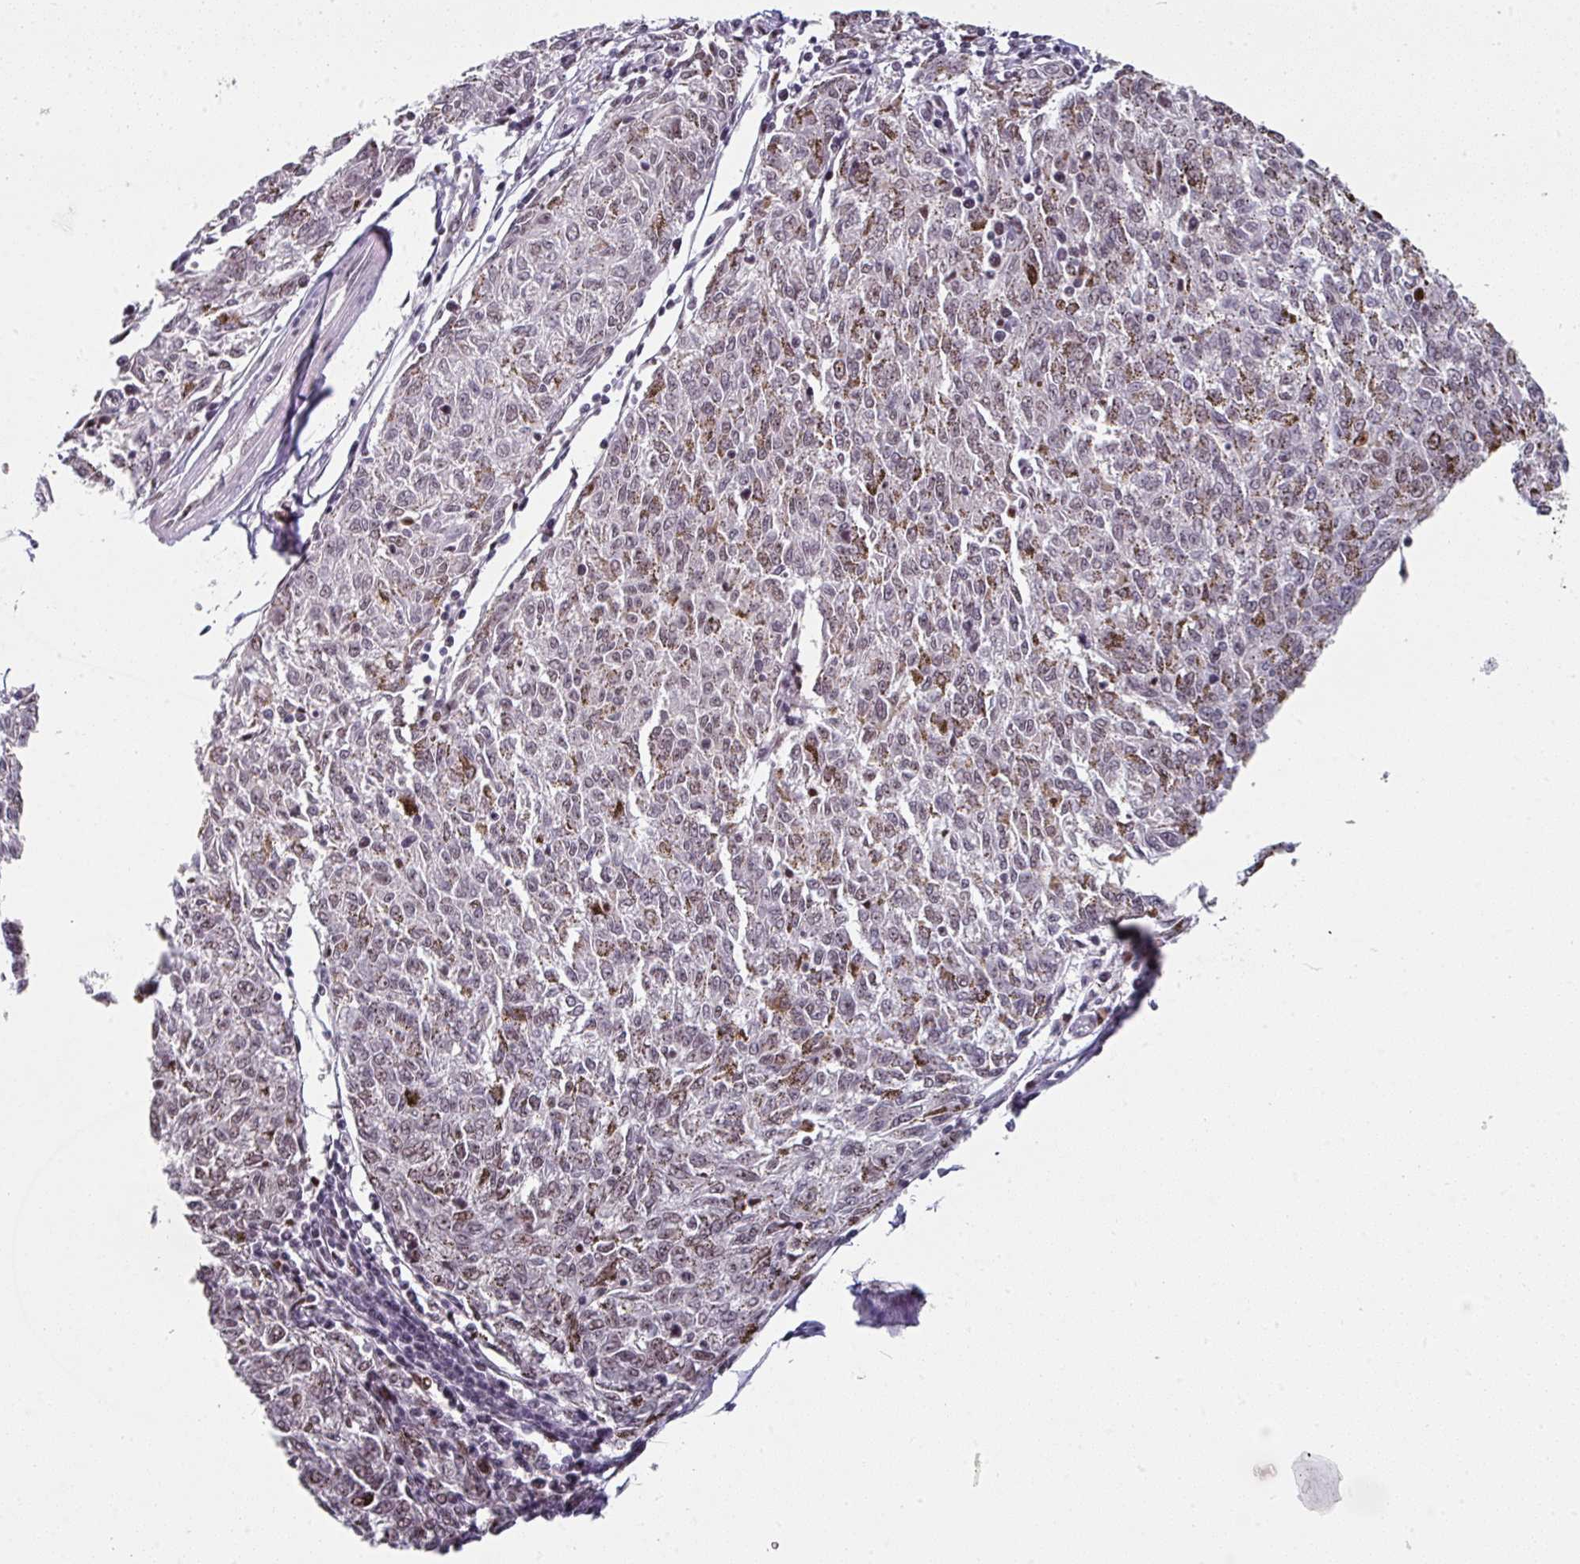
{"staining": {"intensity": "moderate", "quantity": ">75%", "location": "nuclear"}, "tissue": "melanoma", "cell_type": "Tumor cells", "image_type": "cancer", "snomed": [{"axis": "morphology", "description": "Malignant melanoma, NOS"}, {"axis": "topography", "description": "Skin"}], "caption": "Malignant melanoma tissue shows moderate nuclear positivity in about >75% of tumor cells, visualized by immunohistochemistry.", "gene": "RAD50", "patient": {"sex": "female", "age": 72}}